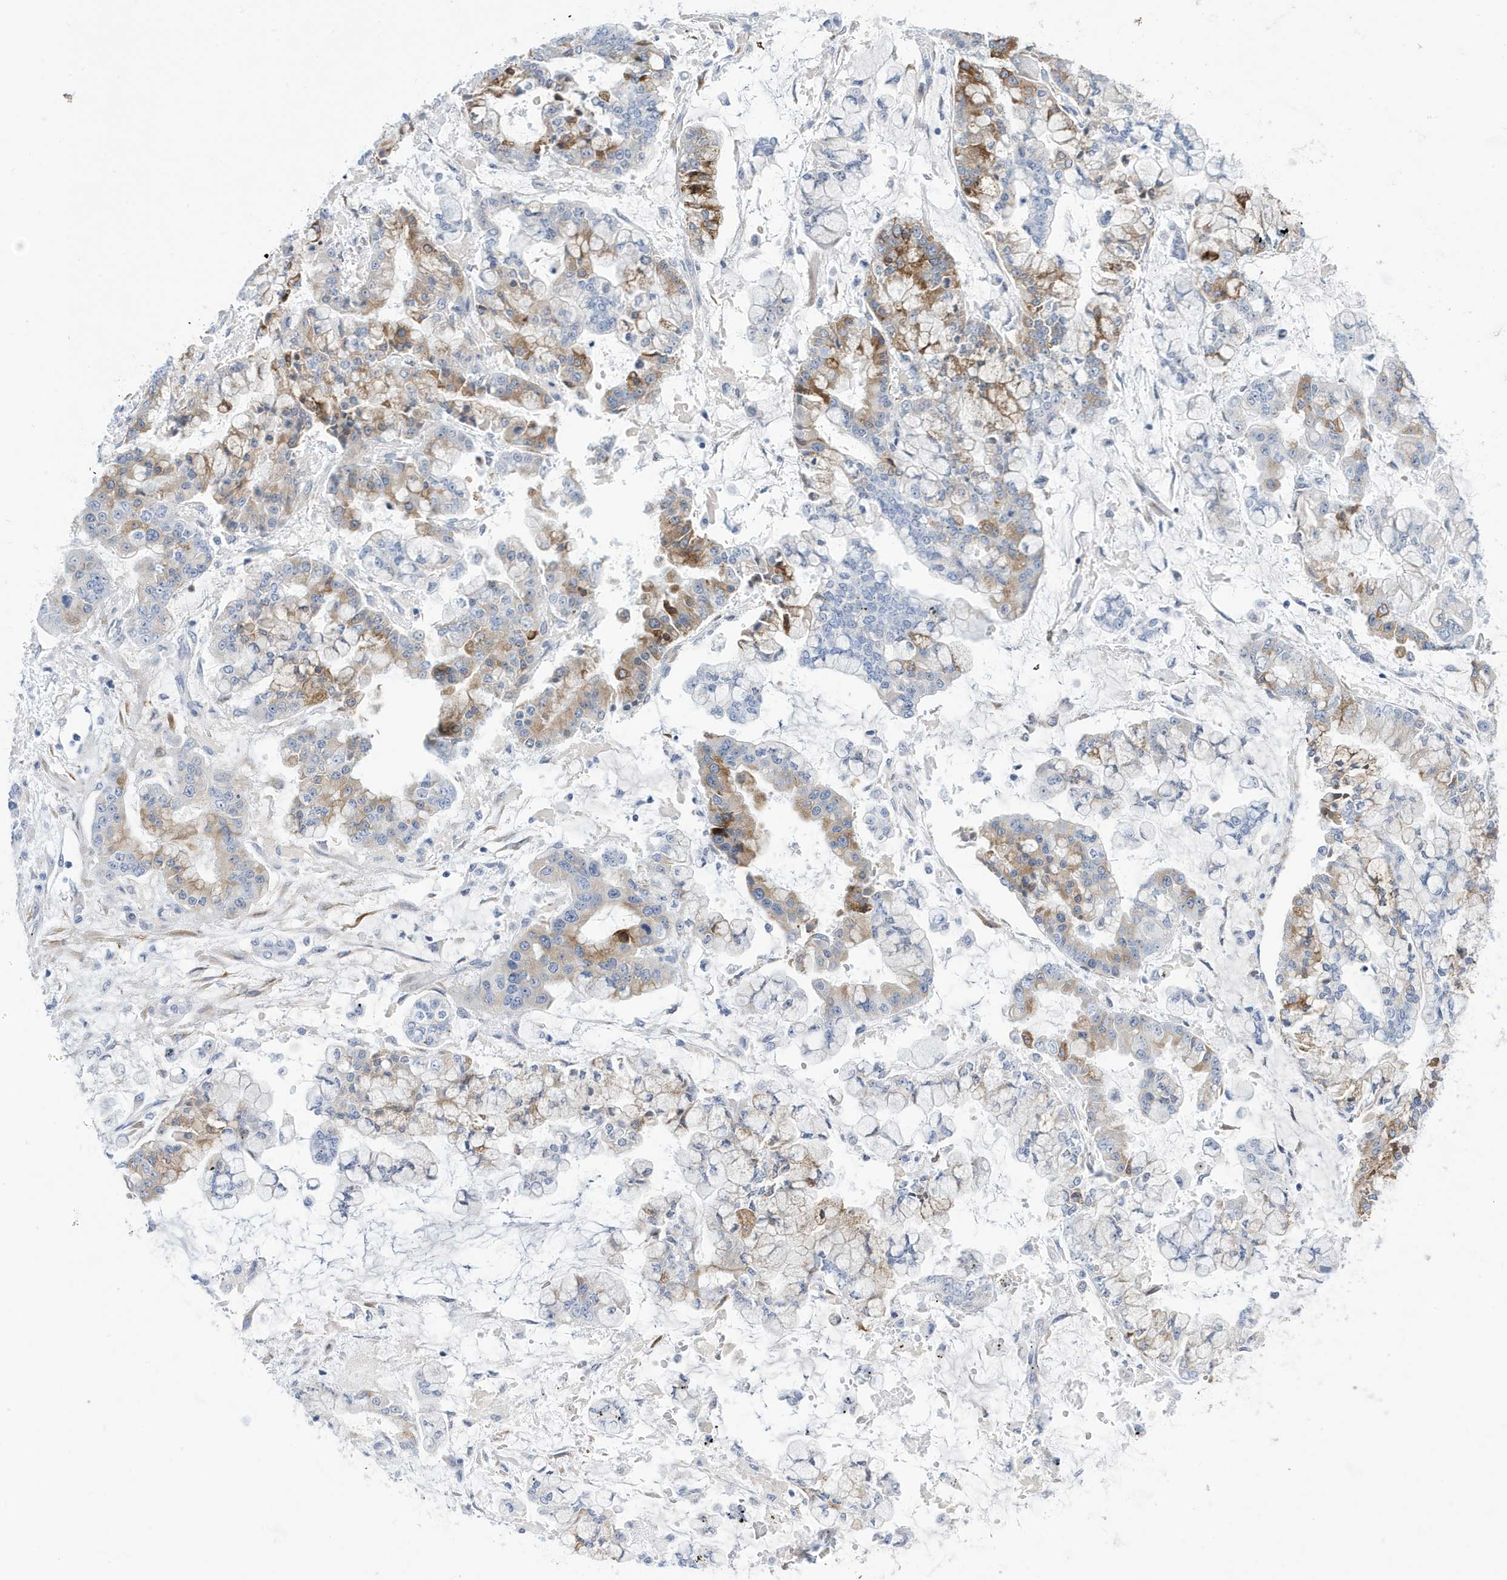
{"staining": {"intensity": "moderate", "quantity": "25%-75%", "location": "cytoplasmic/membranous"}, "tissue": "stomach cancer", "cell_type": "Tumor cells", "image_type": "cancer", "snomed": [{"axis": "morphology", "description": "Normal tissue, NOS"}, {"axis": "morphology", "description": "Adenocarcinoma, NOS"}, {"axis": "topography", "description": "Stomach, upper"}, {"axis": "topography", "description": "Stomach"}], "caption": "Immunohistochemistry photomicrograph of human stomach cancer (adenocarcinoma) stained for a protein (brown), which shows medium levels of moderate cytoplasmic/membranous staining in approximately 25%-75% of tumor cells.", "gene": "SEMA3F", "patient": {"sex": "male", "age": 76}}